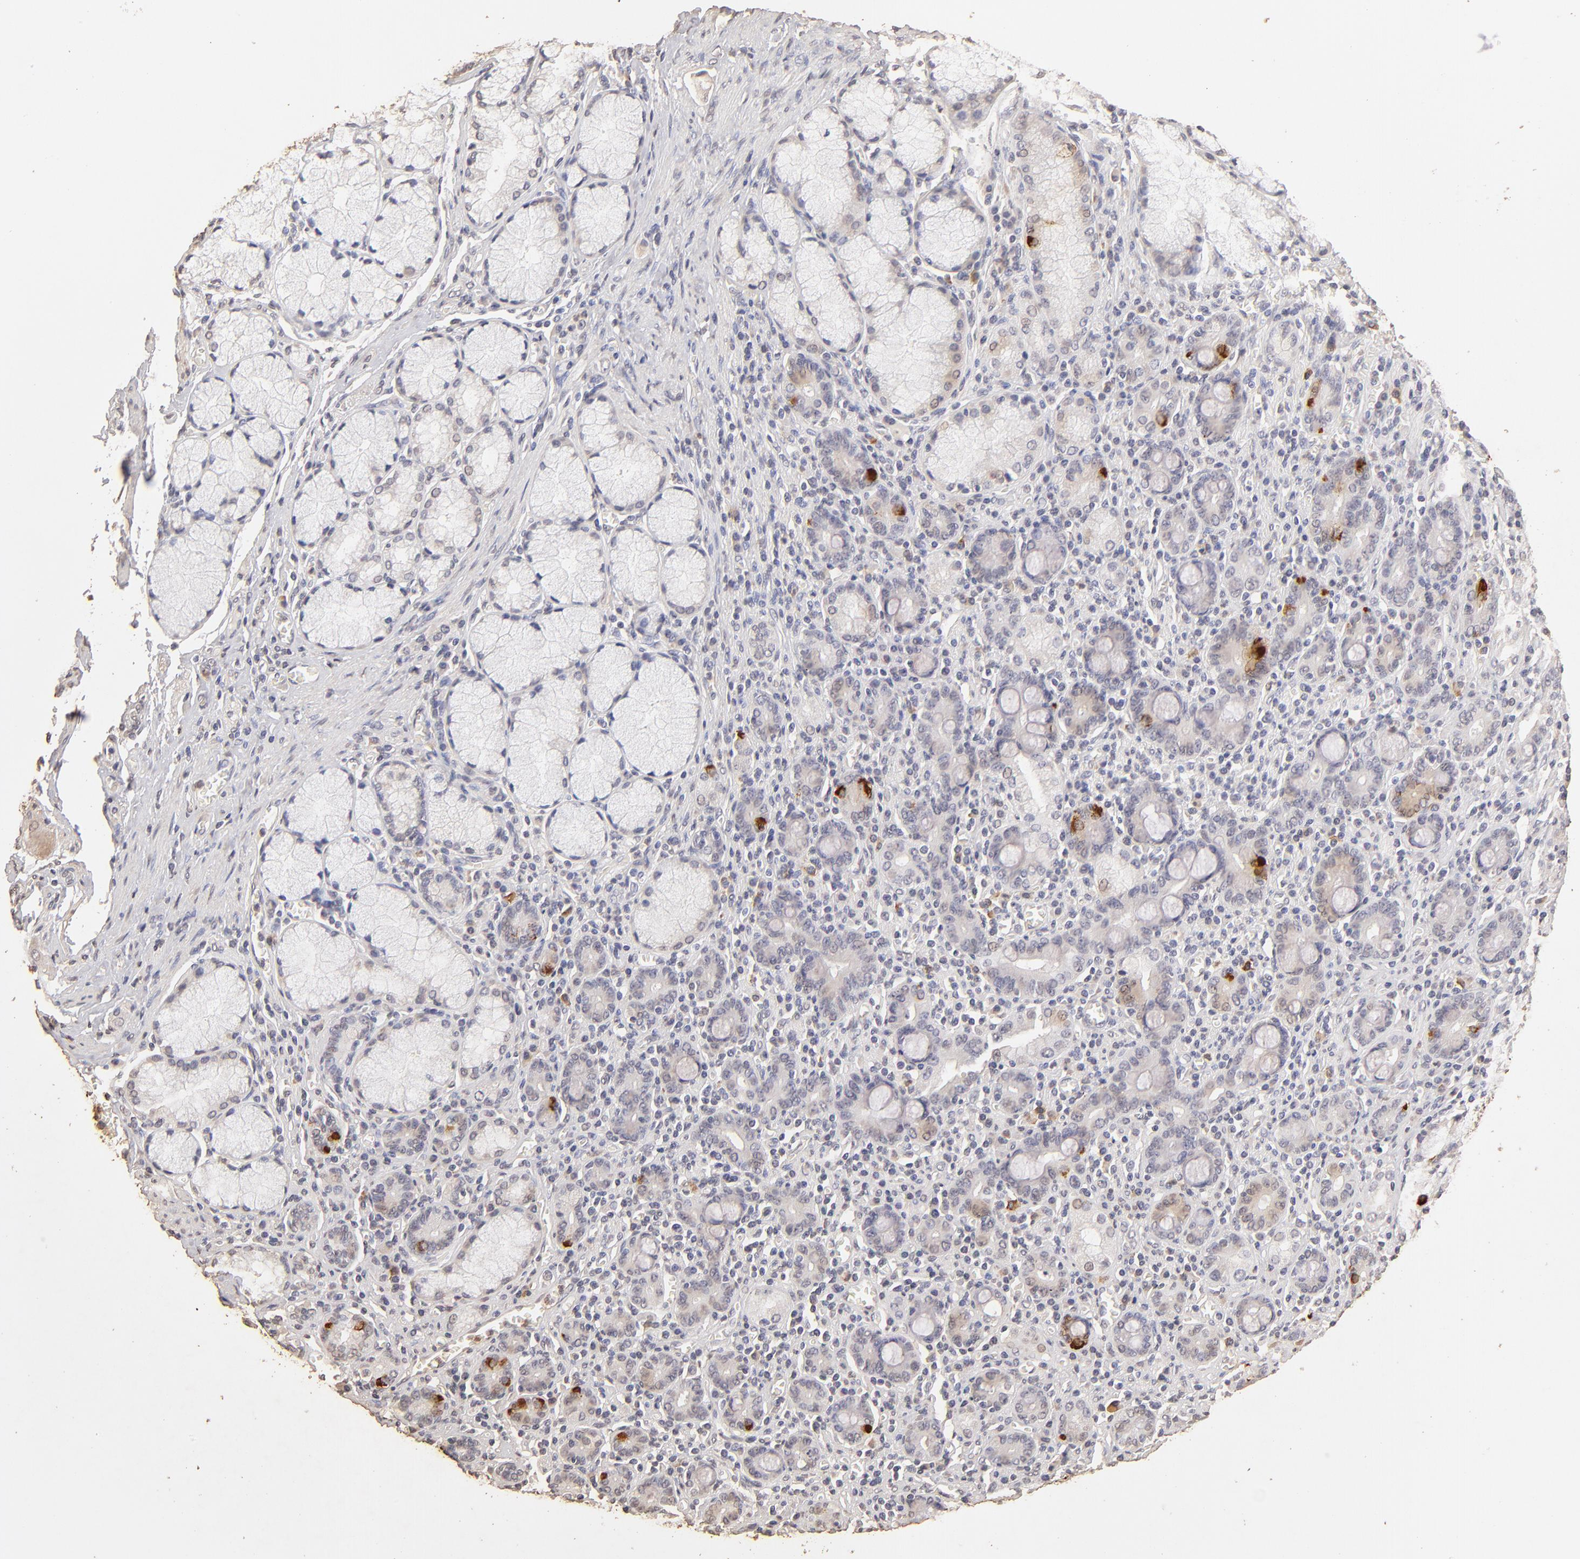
{"staining": {"intensity": "weak", "quantity": "<25%", "location": "cytoplasmic/membranous"}, "tissue": "pancreatic cancer", "cell_type": "Tumor cells", "image_type": "cancer", "snomed": [{"axis": "morphology", "description": "Adenocarcinoma, NOS"}, {"axis": "topography", "description": "Pancreas"}], "caption": "The image reveals no staining of tumor cells in pancreatic cancer. (DAB (3,3'-diaminobenzidine) immunohistochemistry (IHC) visualized using brightfield microscopy, high magnification).", "gene": "OPHN1", "patient": {"sex": "male", "age": 77}}